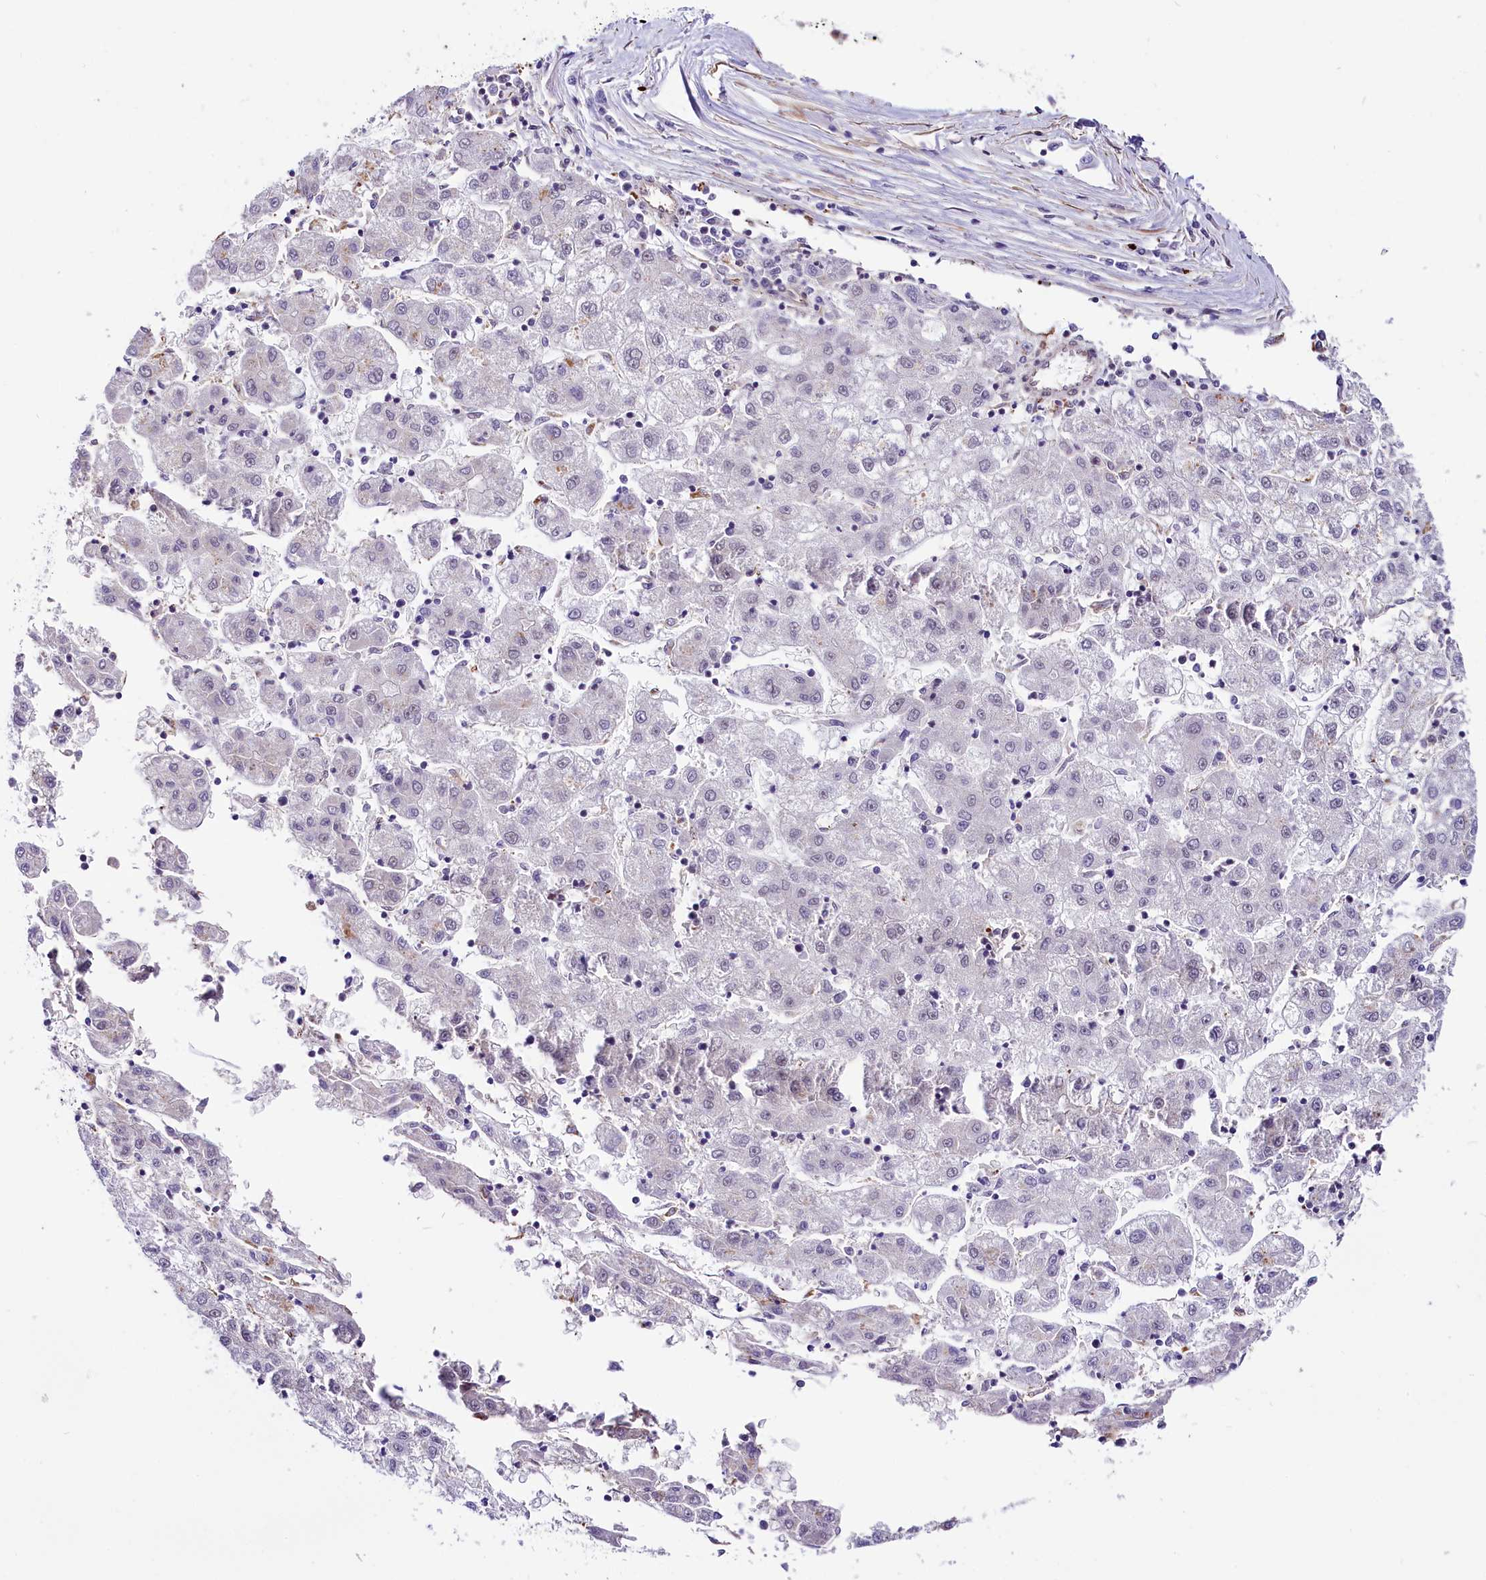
{"staining": {"intensity": "negative", "quantity": "none", "location": "none"}, "tissue": "liver cancer", "cell_type": "Tumor cells", "image_type": "cancer", "snomed": [{"axis": "morphology", "description": "Carcinoma, Hepatocellular, NOS"}, {"axis": "topography", "description": "Liver"}], "caption": "This micrograph is of hepatocellular carcinoma (liver) stained with IHC to label a protein in brown with the nuclei are counter-stained blue. There is no positivity in tumor cells.", "gene": "MRPL54", "patient": {"sex": "male", "age": 72}}